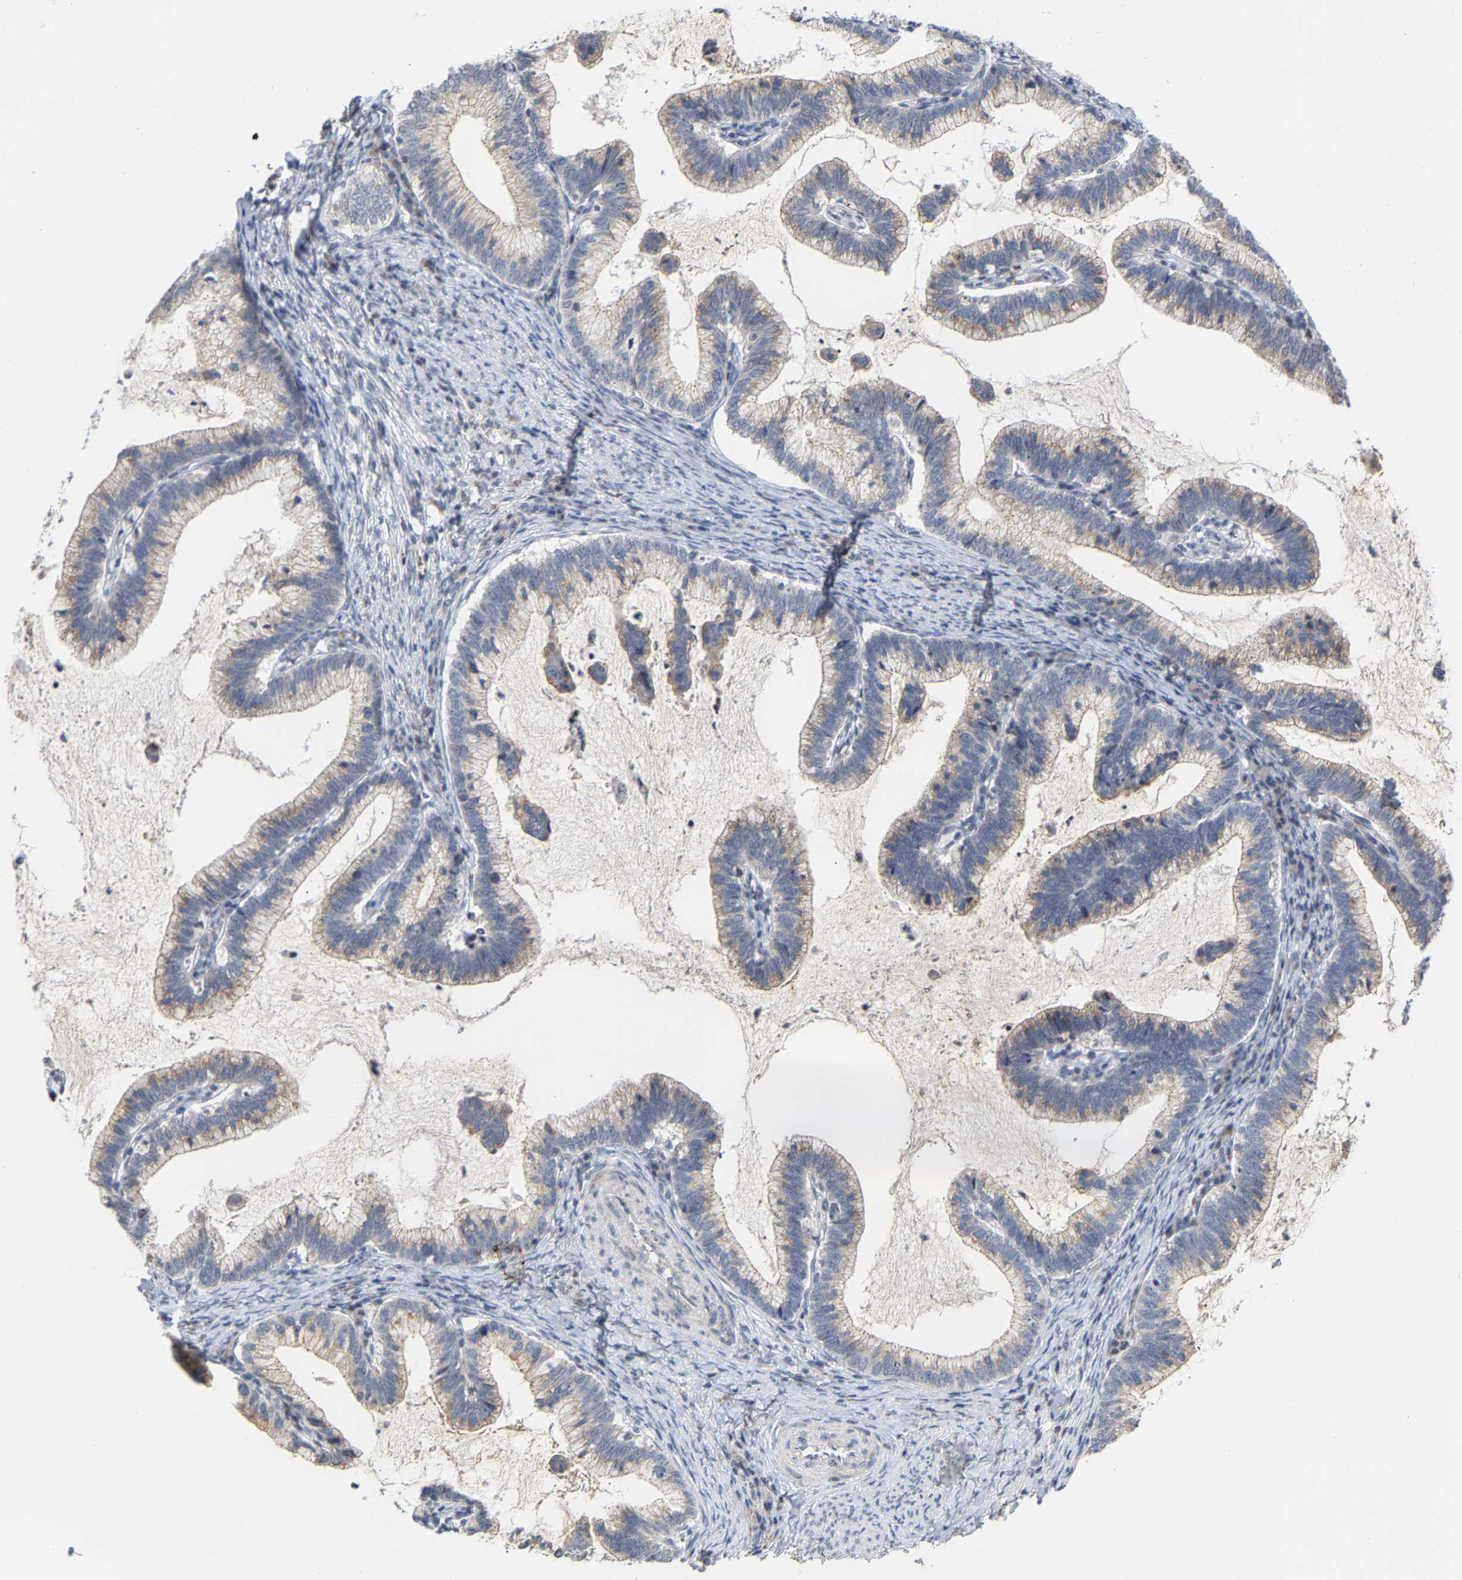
{"staining": {"intensity": "weak", "quantity": ">75%", "location": "cytoplasmic/membranous"}, "tissue": "cervical cancer", "cell_type": "Tumor cells", "image_type": "cancer", "snomed": [{"axis": "morphology", "description": "Adenocarcinoma, NOS"}, {"axis": "topography", "description": "Cervix"}], "caption": "Immunohistochemical staining of cervical cancer demonstrates weak cytoplasmic/membranous protein expression in approximately >75% of tumor cells.", "gene": "PCNT", "patient": {"sex": "female", "age": 36}}